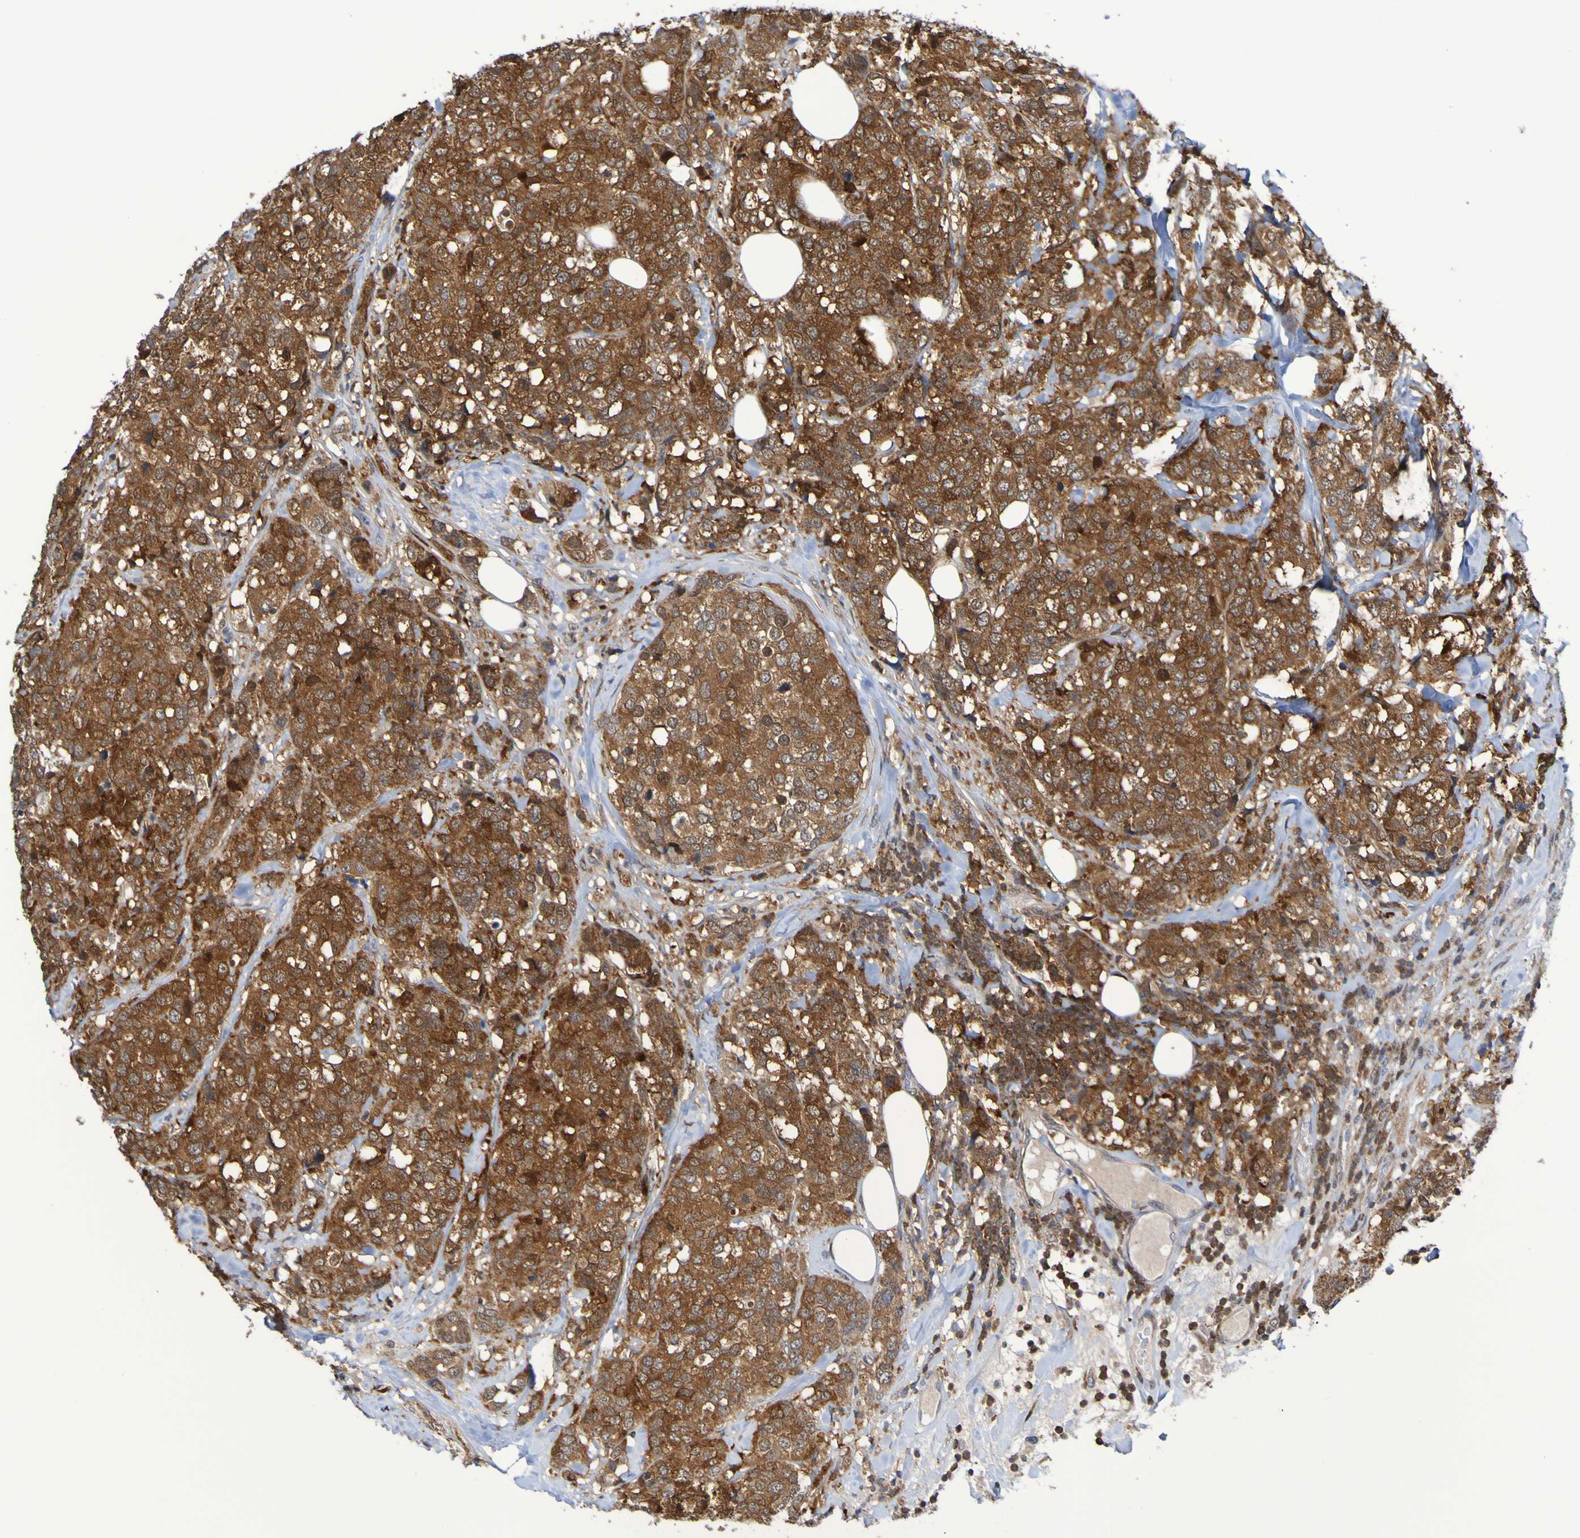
{"staining": {"intensity": "strong", "quantity": ">75%", "location": "cytoplasmic/membranous"}, "tissue": "breast cancer", "cell_type": "Tumor cells", "image_type": "cancer", "snomed": [{"axis": "morphology", "description": "Lobular carcinoma"}, {"axis": "topography", "description": "Breast"}], "caption": "Breast cancer (lobular carcinoma) stained for a protein (brown) exhibits strong cytoplasmic/membranous positive expression in about >75% of tumor cells.", "gene": "ATIC", "patient": {"sex": "female", "age": 59}}